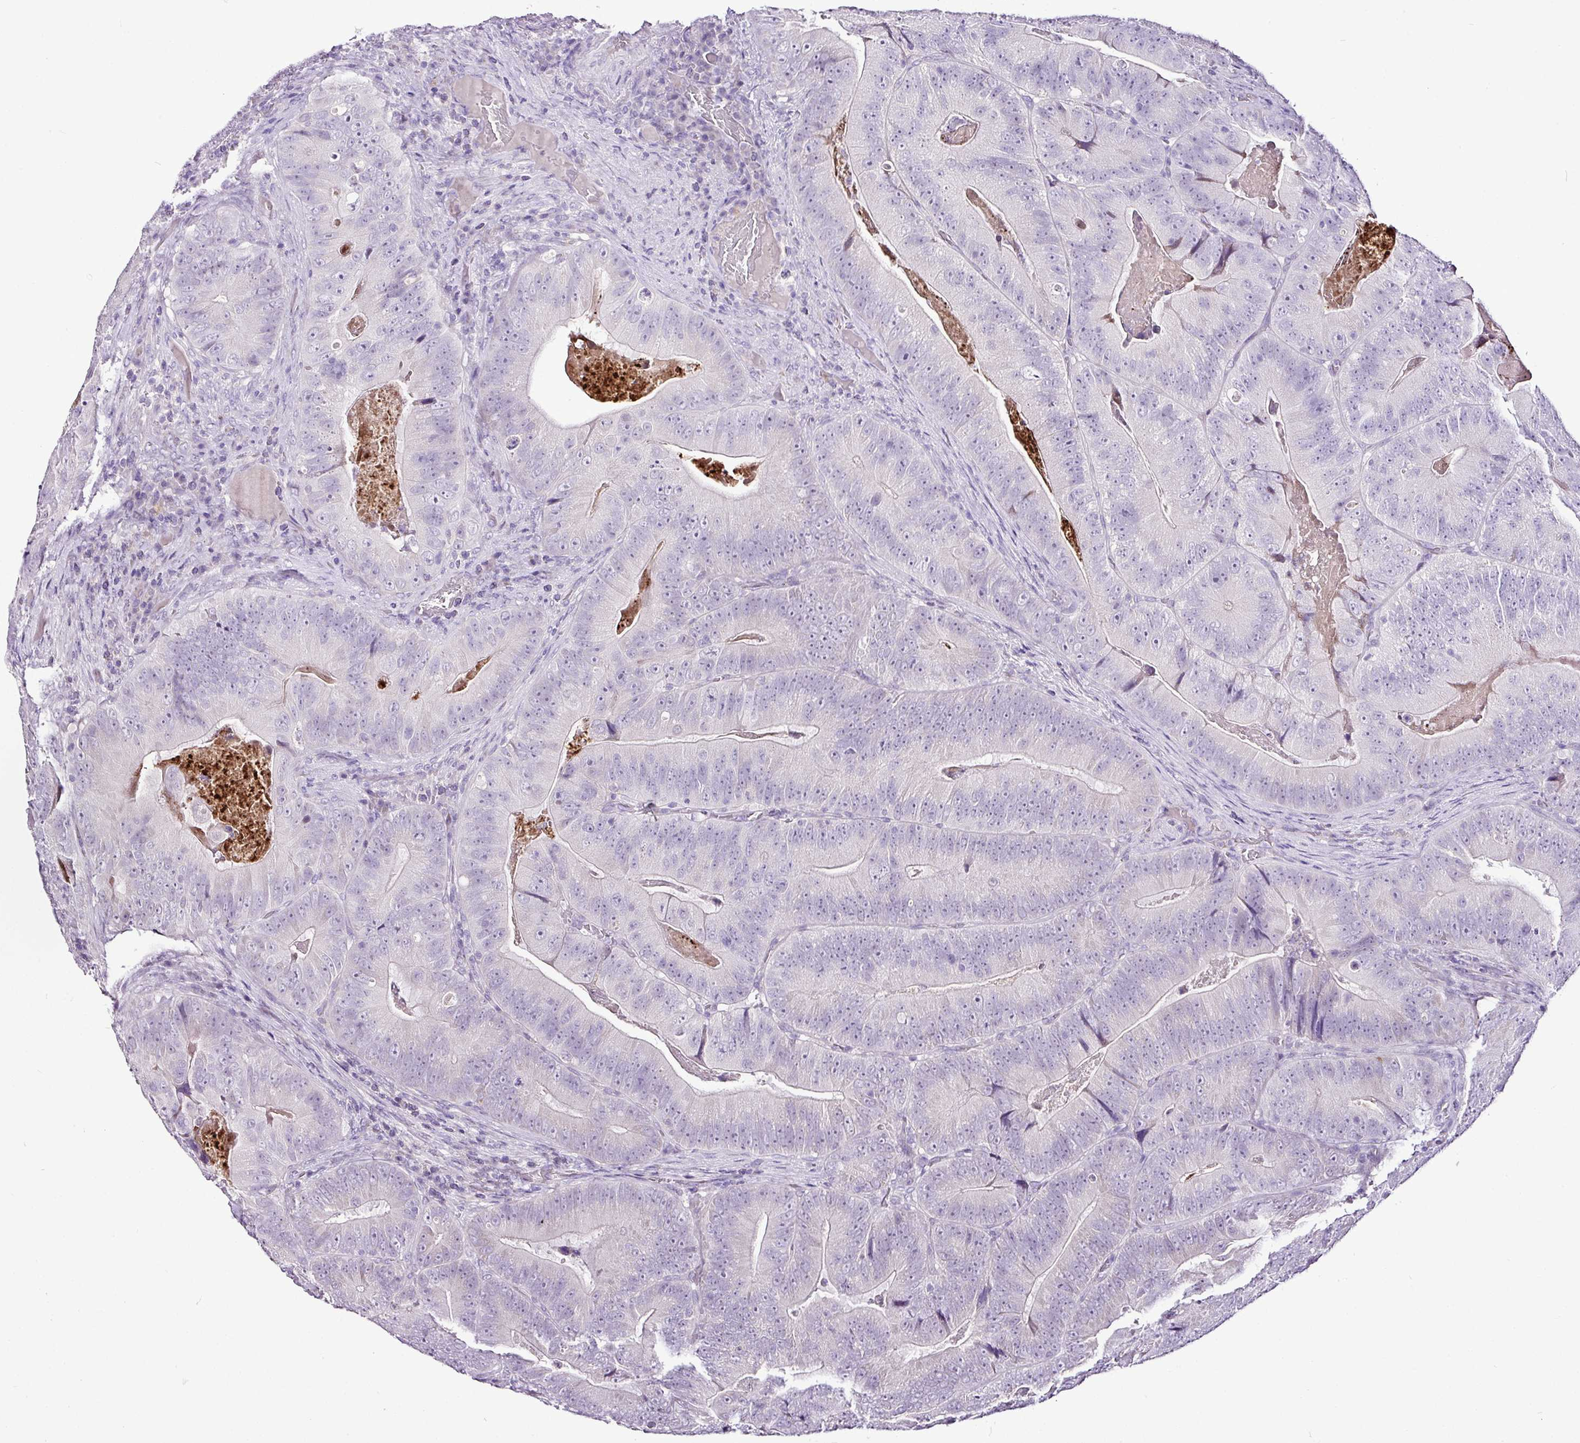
{"staining": {"intensity": "negative", "quantity": "none", "location": "none"}, "tissue": "colorectal cancer", "cell_type": "Tumor cells", "image_type": "cancer", "snomed": [{"axis": "morphology", "description": "Adenocarcinoma, NOS"}, {"axis": "topography", "description": "Colon"}], "caption": "A high-resolution micrograph shows immunohistochemistry staining of colorectal cancer (adenocarcinoma), which shows no significant positivity in tumor cells.", "gene": "ESR1", "patient": {"sex": "female", "age": 86}}